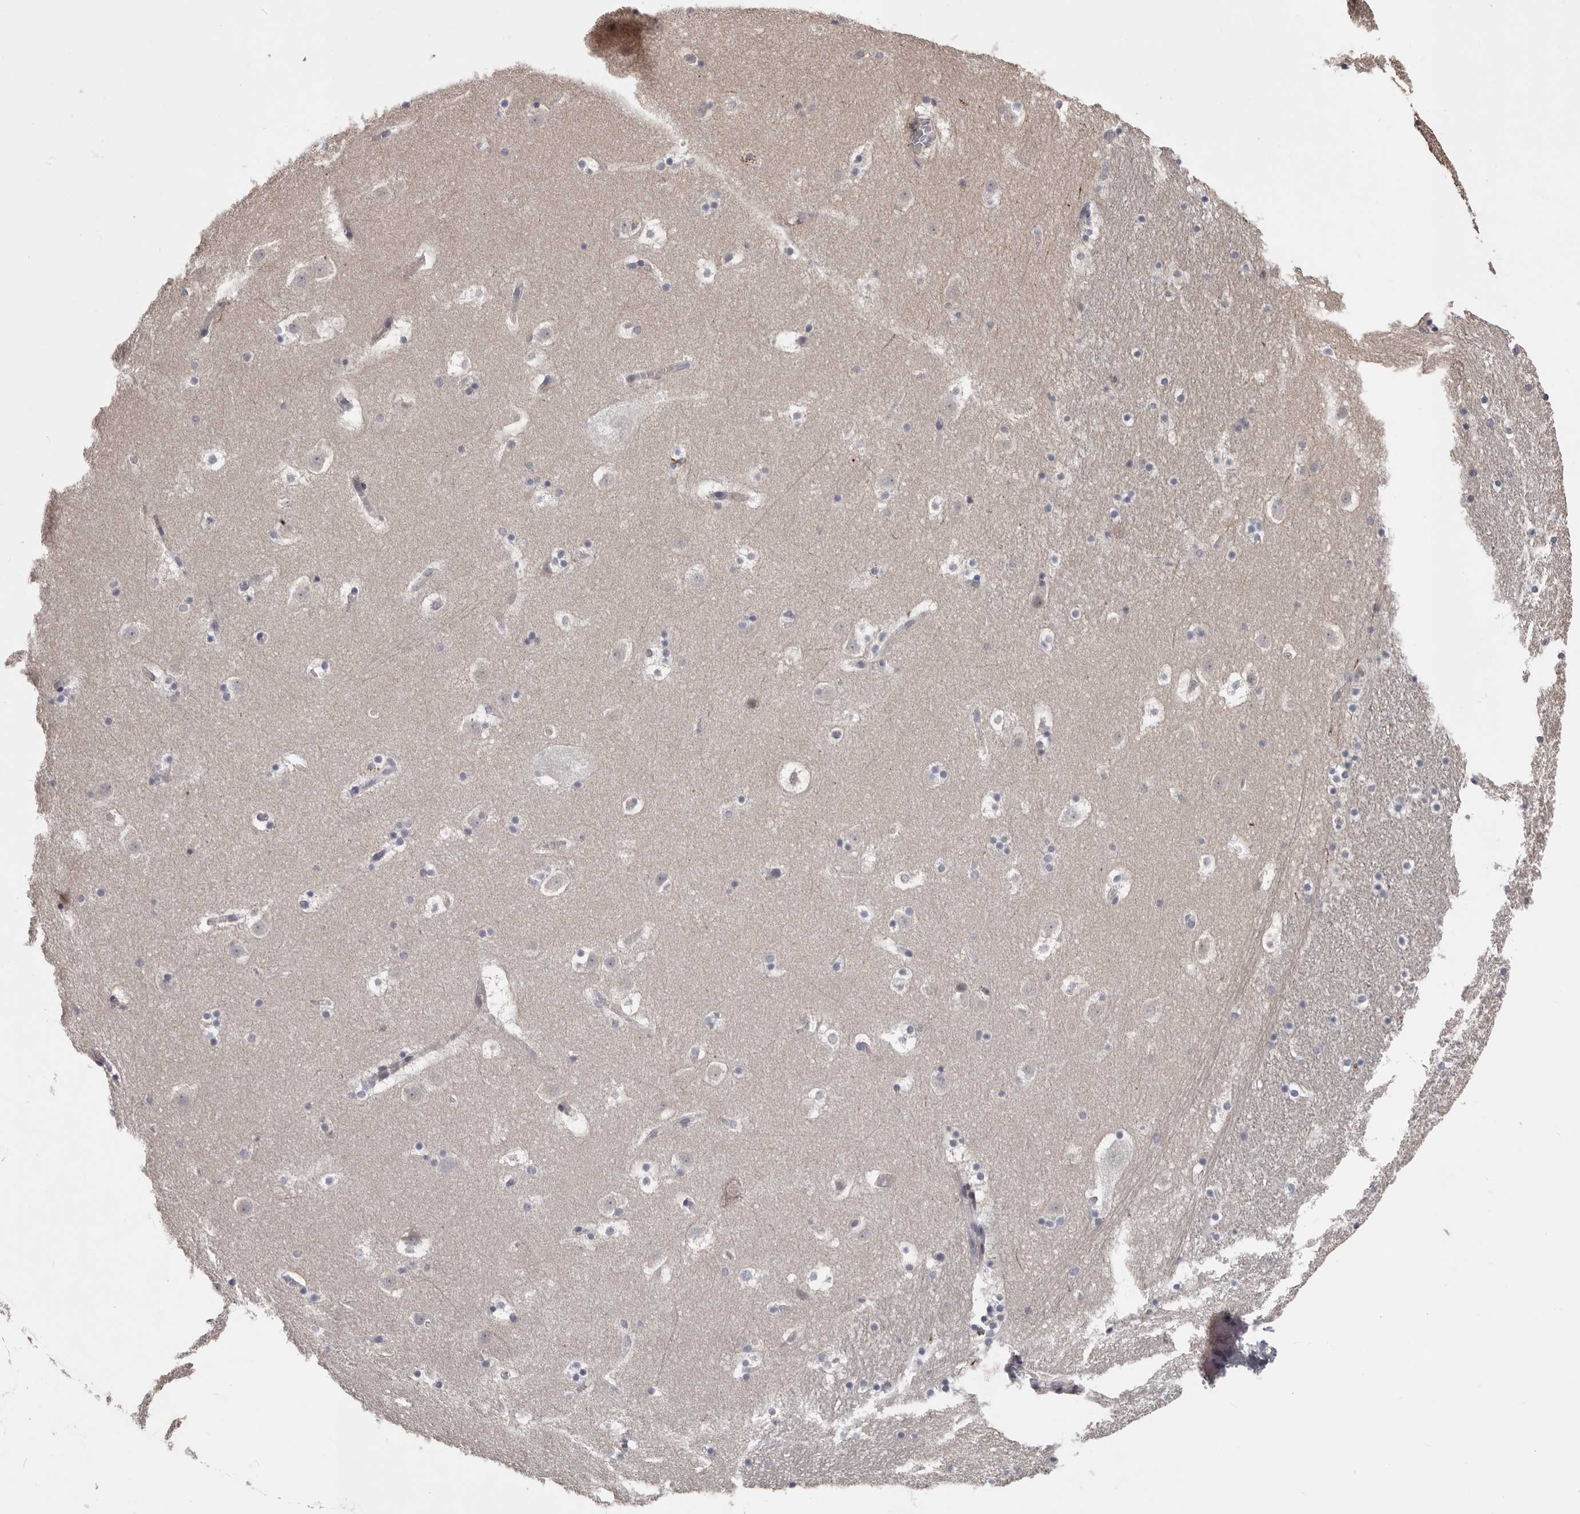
{"staining": {"intensity": "negative", "quantity": "none", "location": "none"}, "tissue": "caudate", "cell_type": "Glial cells", "image_type": "normal", "snomed": [{"axis": "morphology", "description": "Normal tissue, NOS"}, {"axis": "topography", "description": "Lateral ventricle wall"}], "caption": "This is an IHC histopathology image of normal caudate. There is no expression in glial cells.", "gene": "RNF217", "patient": {"sex": "male", "age": 45}}